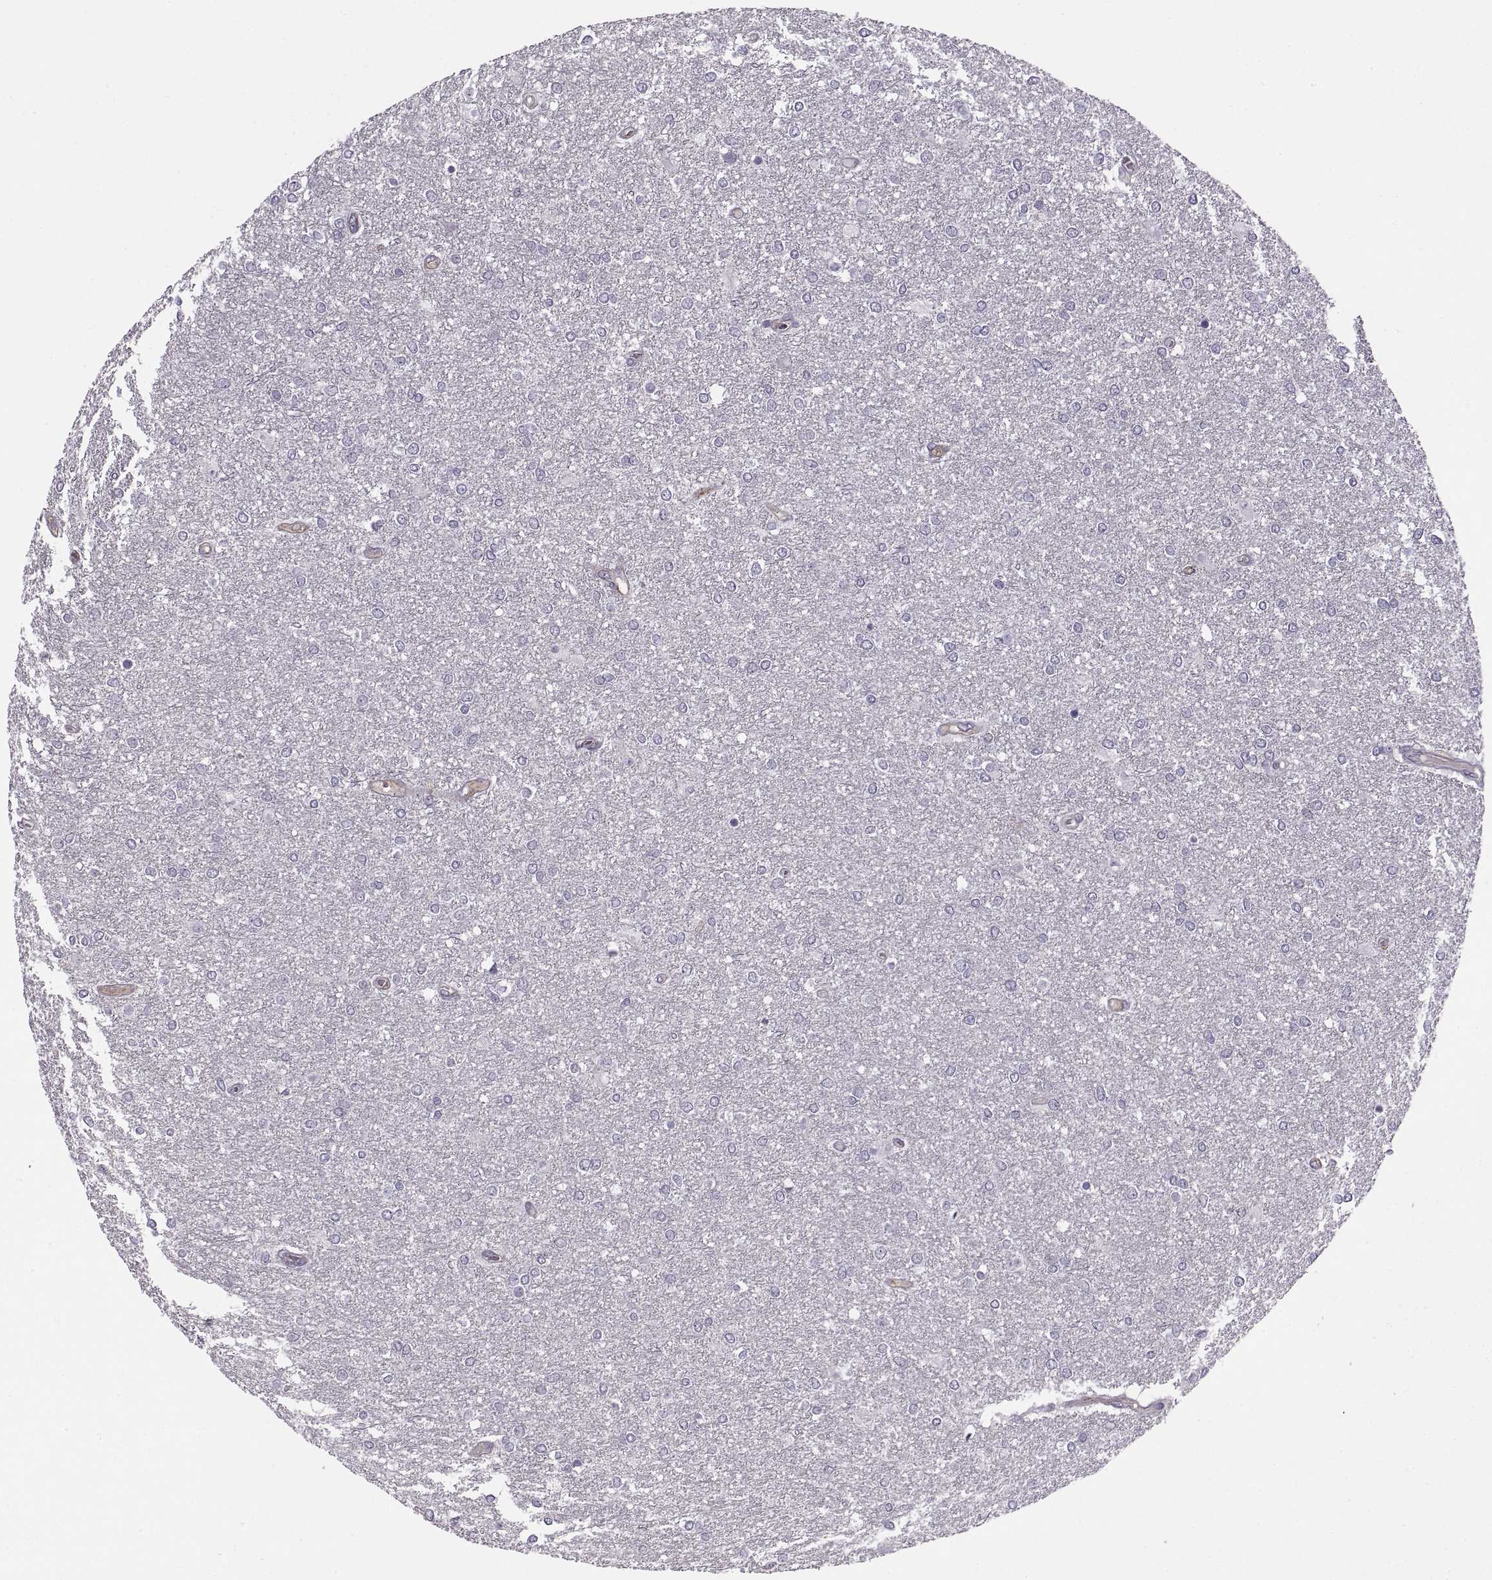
{"staining": {"intensity": "negative", "quantity": "none", "location": "none"}, "tissue": "glioma", "cell_type": "Tumor cells", "image_type": "cancer", "snomed": [{"axis": "morphology", "description": "Glioma, malignant, High grade"}, {"axis": "topography", "description": "Brain"}], "caption": "The image reveals no significant expression in tumor cells of malignant glioma (high-grade).", "gene": "RALB", "patient": {"sex": "female", "age": 61}}